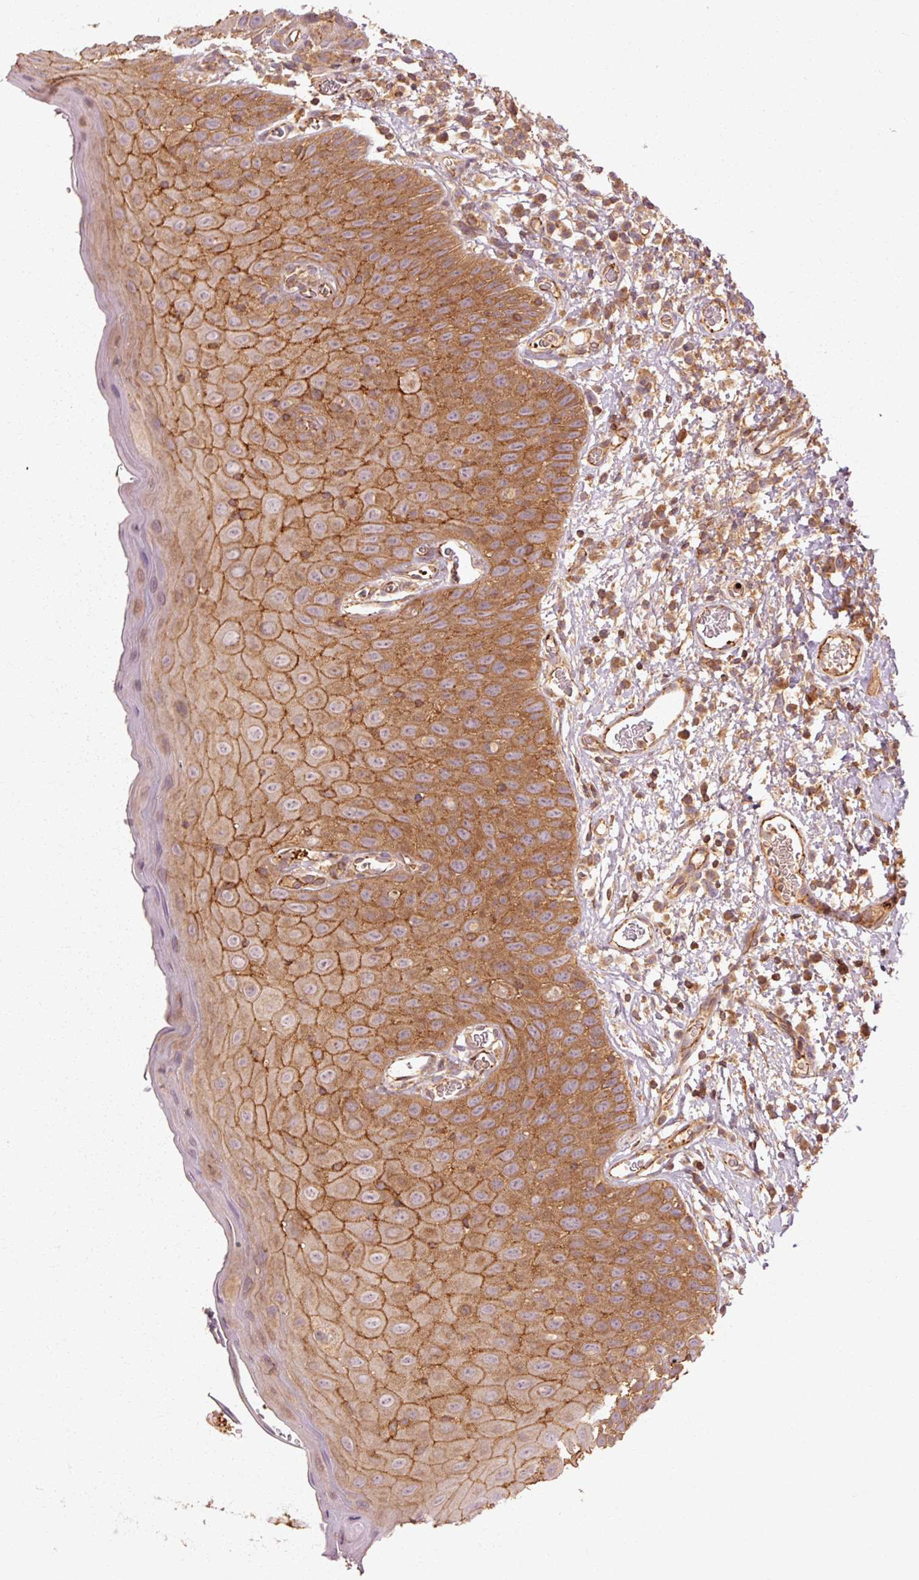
{"staining": {"intensity": "strong", "quantity": "25%-75%", "location": "cytoplasmic/membranous"}, "tissue": "oral mucosa", "cell_type": "Squamous epithelial cells", "image_type": "normal", "snomed": [{"axis": "morphology", "description": "Normal tissue, NOS"}, {"axis": "morphology", "description": "Squamous cell carcinoma, NOS"}, {"axis": "topography", "description": "Oral tissue"}, {"axis": "topography", "description": "Tounge, NOS"}, {"axis": "topography", "description": "Head-Neck"}], "caption": "A brown stain highlights strong cytoplasmic/membranous positivity of a protein in squamous epithelial cells of unremarkable human oral mucosa. (IHC, brightfield microscopy, high magnification).", "gene": "CTNNA1", "patient": {"sex": "male", "age": 76}}